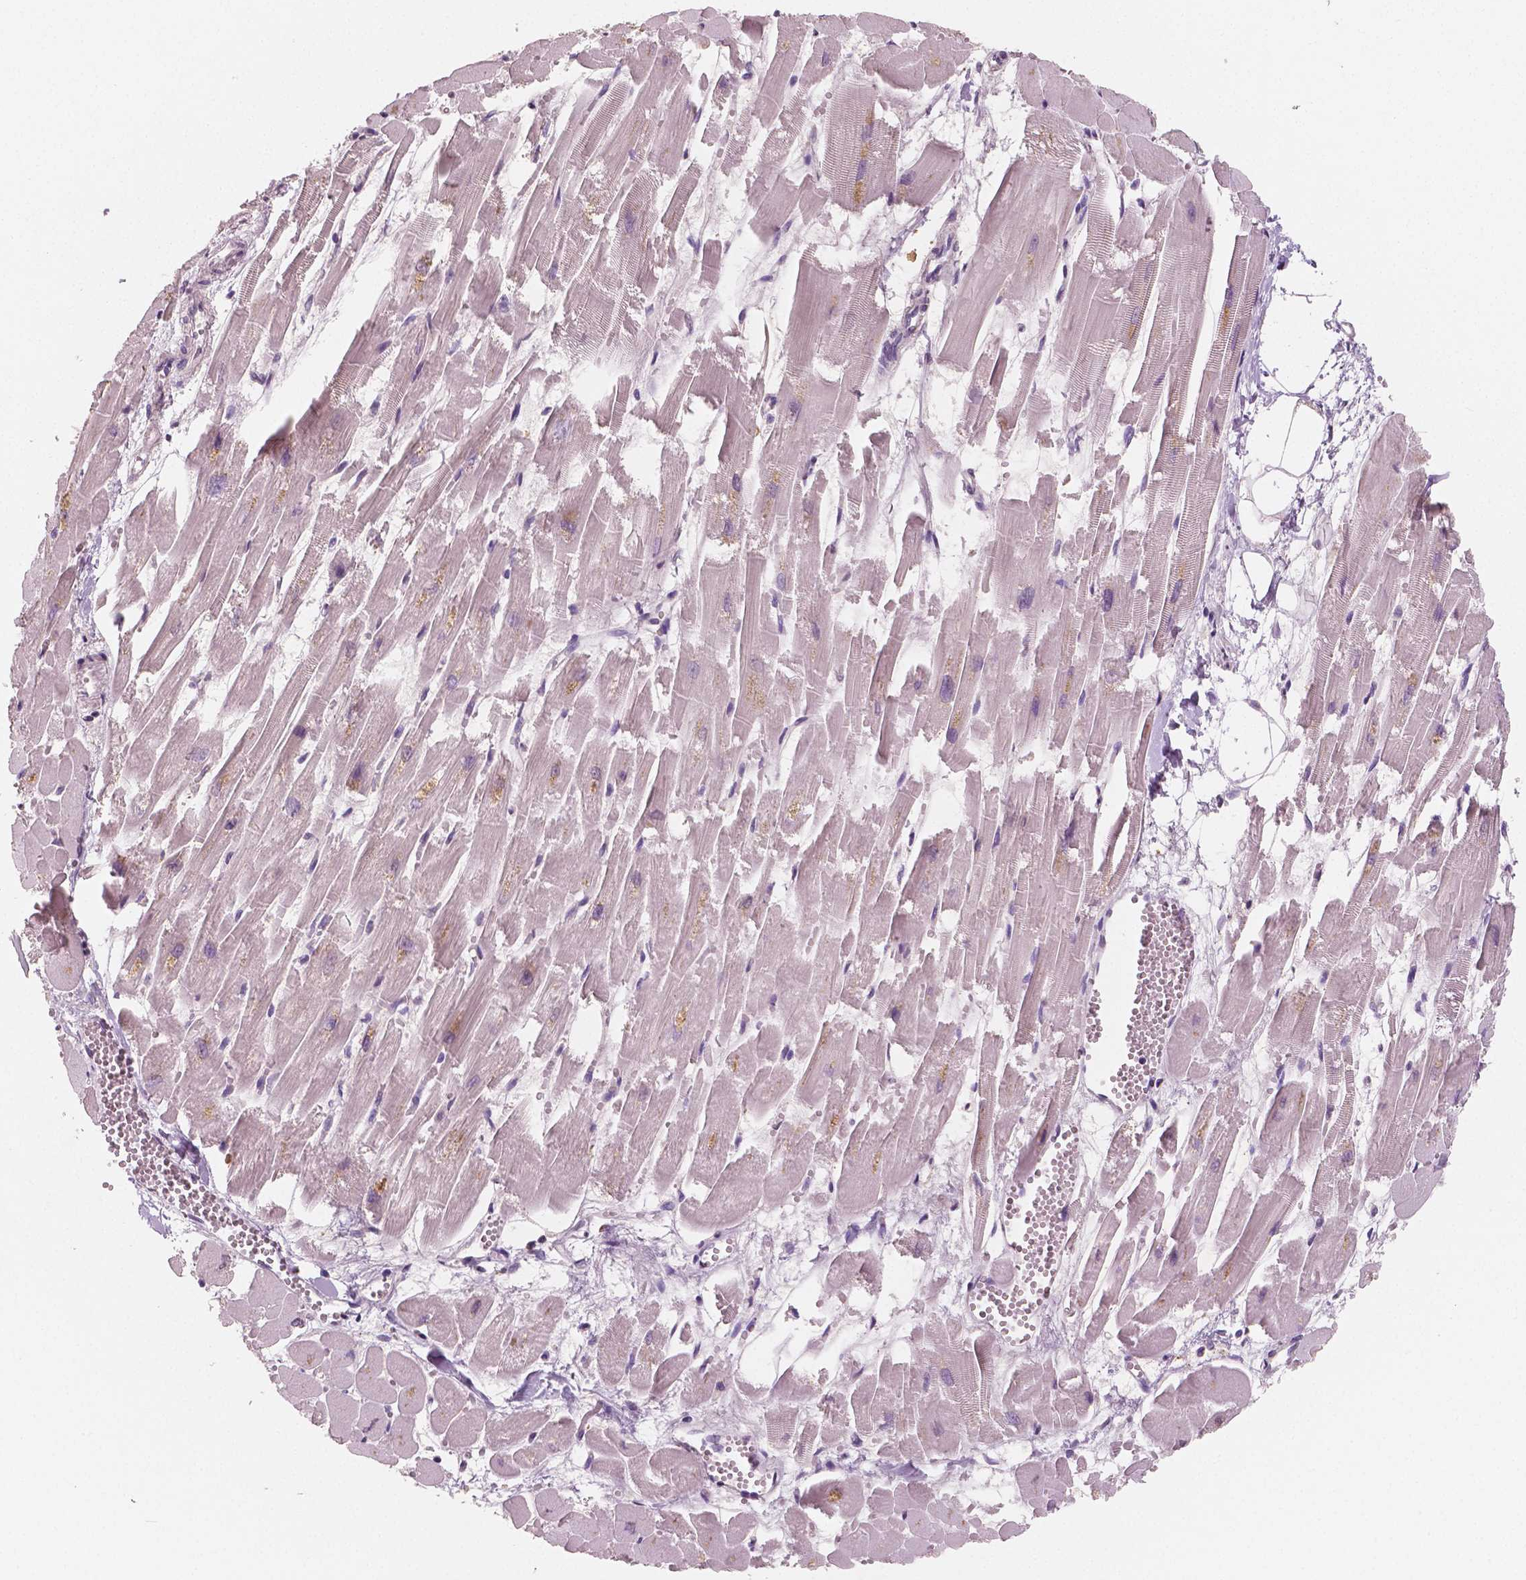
{"staining": {"intensity": "moderate", "quantity": "<25%", "location": "cytoplasmic/membranous"}, "tissue": "heart muscle", "cell_type": "Cardiomyocytes", "image_type": "normal", "snomed": [{"axis": "morphology", "description": "Normal tissue, NOS"}, {"axis": "topography", "description": "Heart"}], "caption": "The immunohistochemical stain highlights moderate cytoplasmic/membranous staining in cardiomyocytes of normal heart muscle. Nuclei are stained in blue.", "gene": "KIT", "patient": {"sex": "female", "age": 52}}